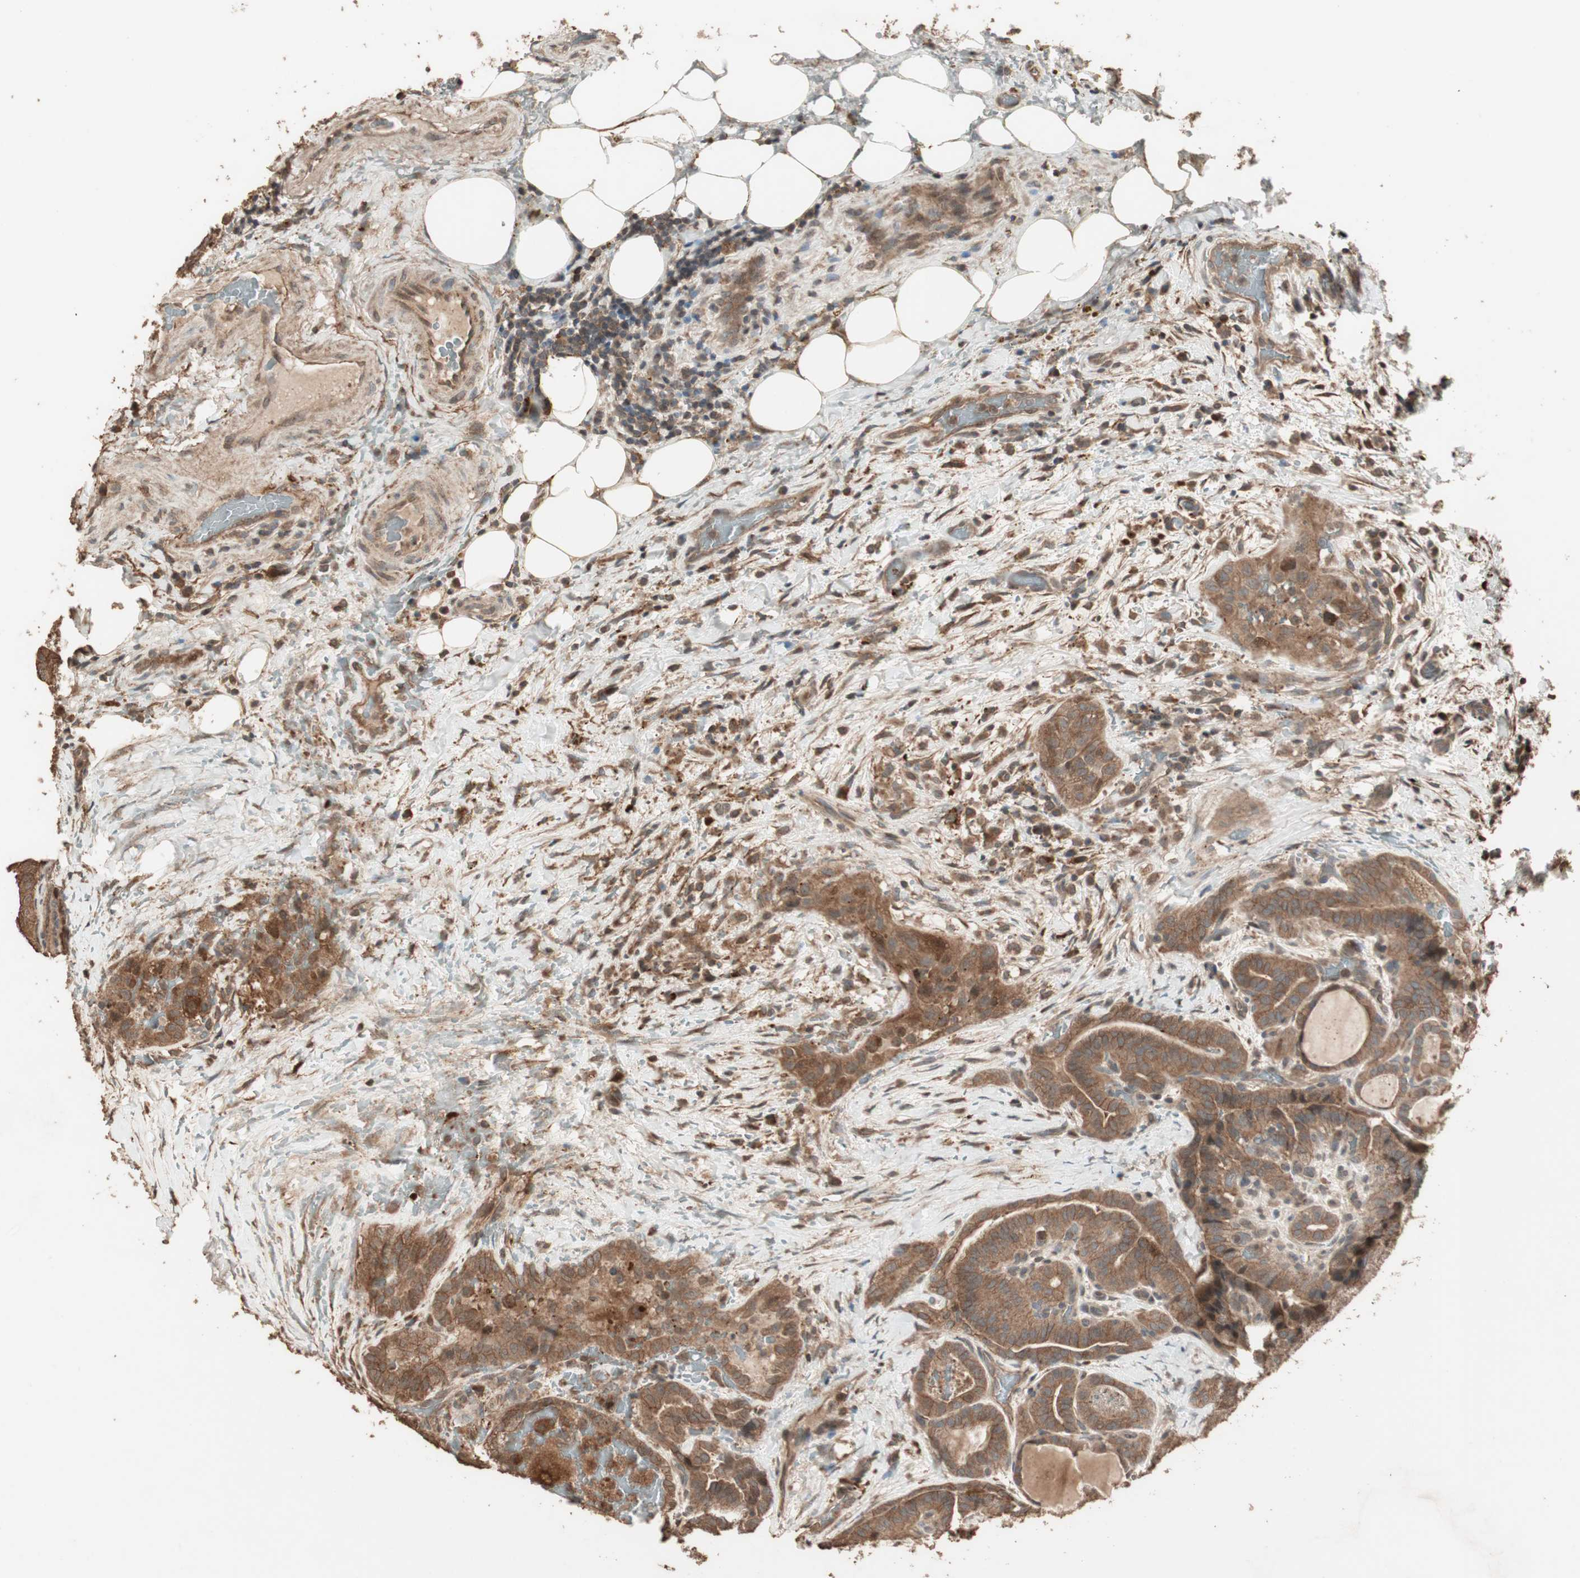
{"staining": {"intensity": "moderate", "quantity": ">75%", "location": "cytoplasmic/membranous"}, "tissue": "thyroid cancer", "cell_type": "Tumor cells", "image_type": "cancer", "snomed": [{"axis": "morphology", "description": "Papillary adenocarcinoma, NOS"}, {"axis": "topography", "description": "Thyroid gland"}], "caption": "Immunohistochemistry (IHC) (DAB (3,3'-diaminobenzidine)) staining of thyroid papillary adenocarcinoma demonstrates moderate cytoplasmic/membranous protein staining in approximately >75% of tumor cells. (DAB IHC, brown staining for protein, blue staining for nuclei).", "gene": "USP20", "patient": {"sex": "male", "age": 77}}